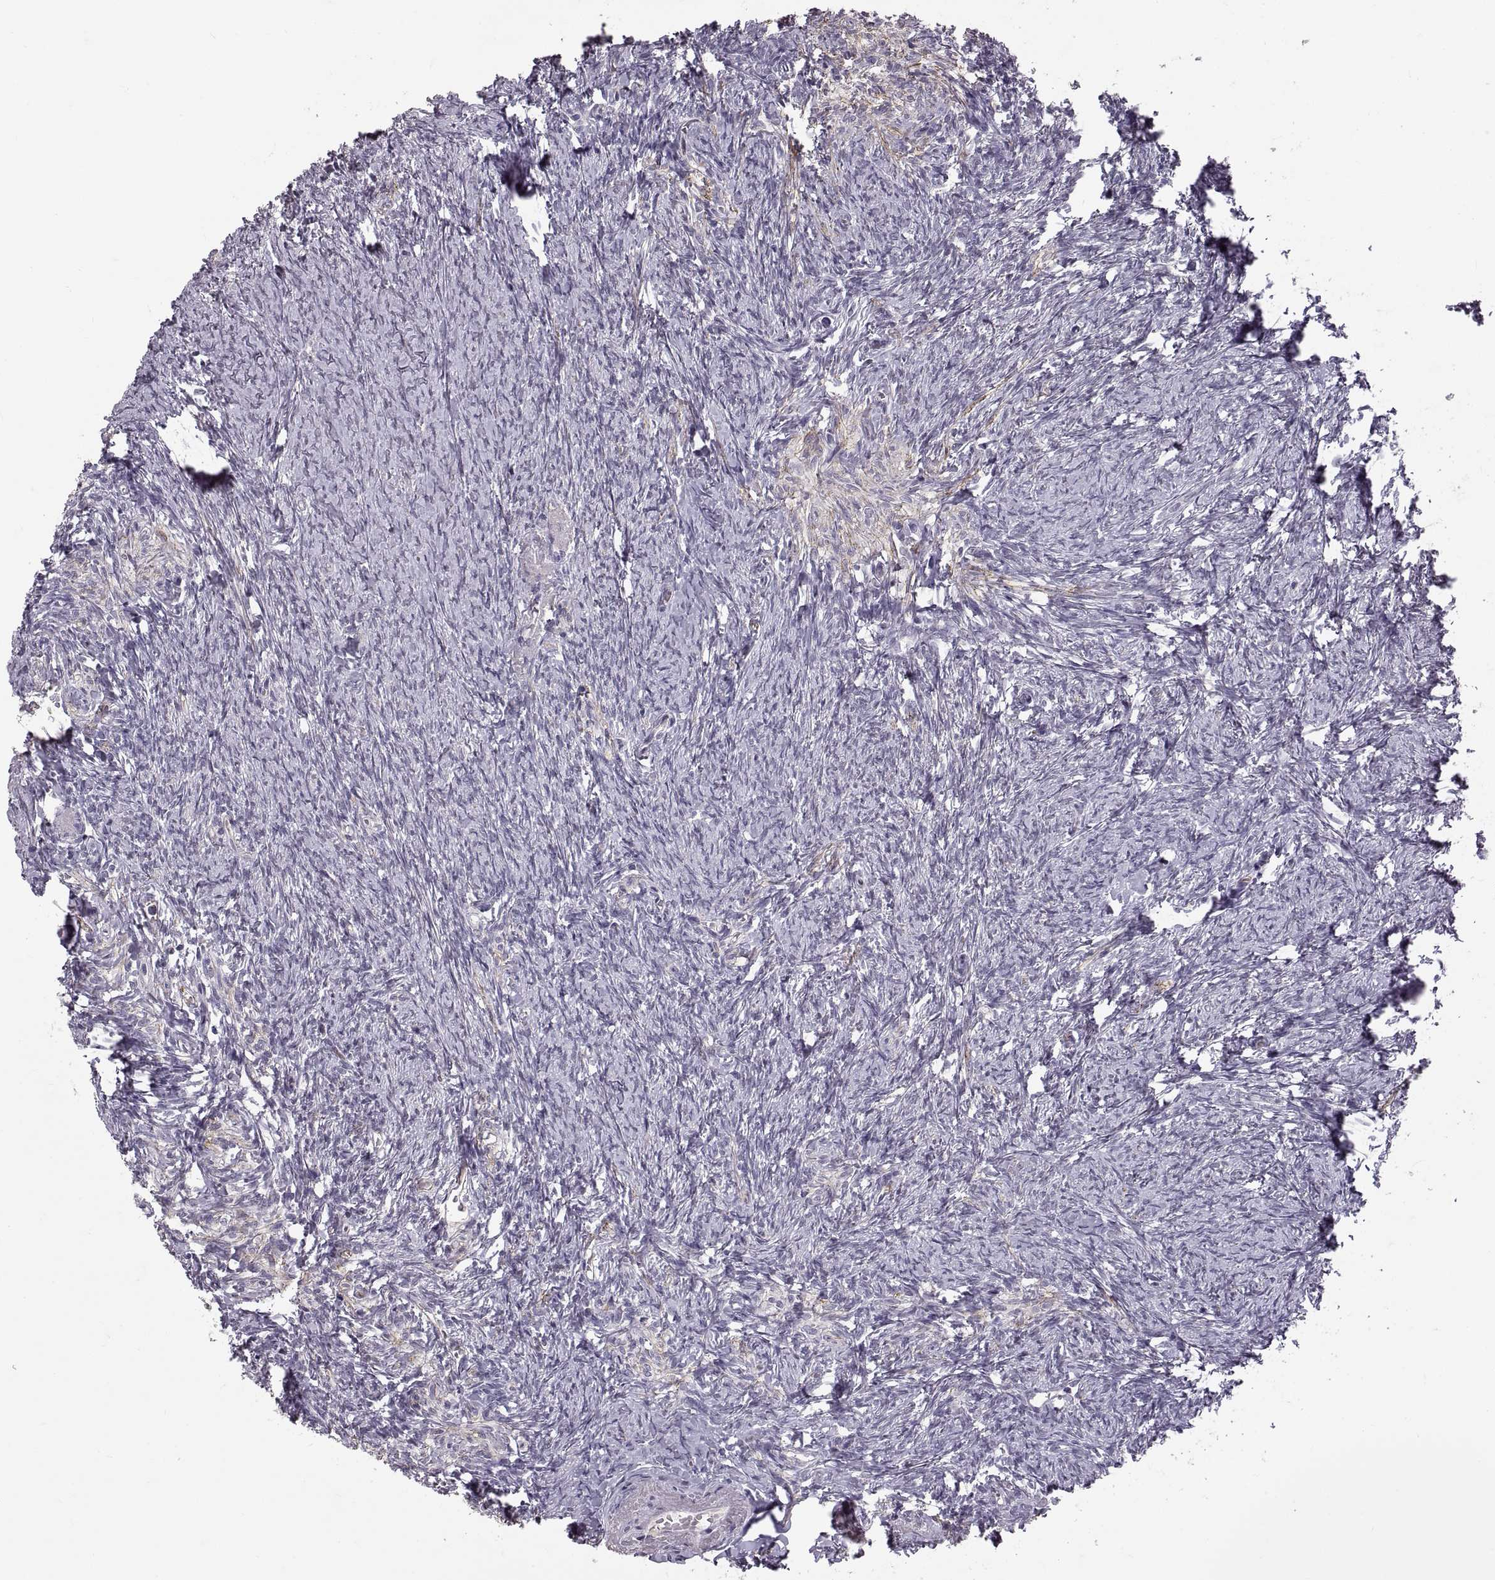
{"staining": {"intensity": "negative", "quantity": "none", "location": "none"}, "tissue": "ovary", "cell_type": "Ovarian stroma cells", "image_type": "normal", "snomed": [{"axis": "morphology", "description": "Normal tissue, NOS"}, {"axis": "topography", "description": "Ovary"}], "caption": "Immunohistochemical staining of normal ovary demonstrates no significant expression in ovarian stroma cells. (Immunohistochemistry (ihc), brightfield microscopy, high magnification).", "gene": "CDH2", "patient": {"sex": "female", "age": 72}}